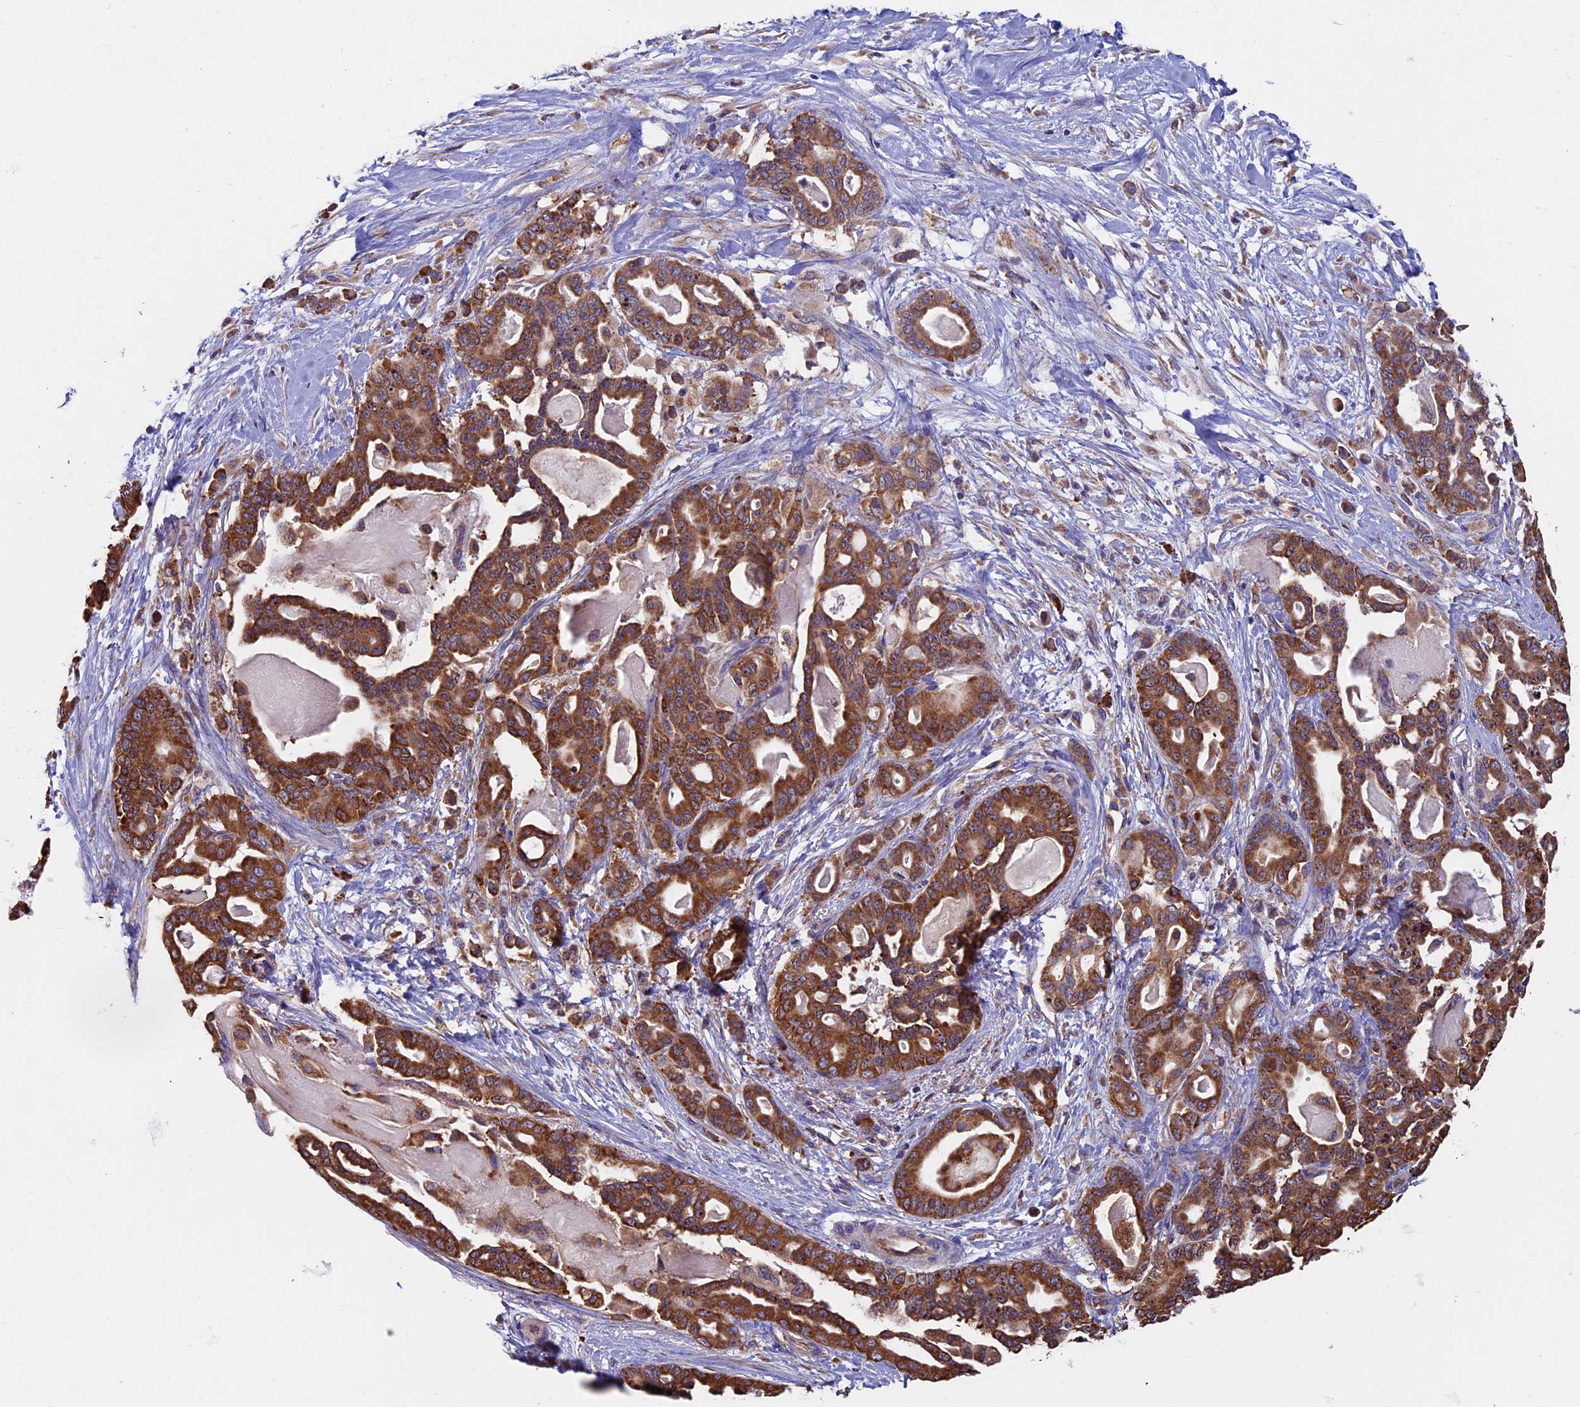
{"staining": {"intensity": "strong", "quantity": ">75%", "location": "cytoplasmic/membranous"}, "tissue": "pancreatic cancer", "cell_type": "Tumor cells", "image_type": "cancer", "snomed": [{"axis": "morphology", "description": "Adenocarcinoma, NOS"}, {"axis": "topography", "description": "Pancreas"}], "caption": "This is a photomicrograph of IHC staining of pancreatic cancer (adenocarcinoma), which shows strong staining in the cytoplasmic/membranous of tumor cells.", "gene": "BTBD3", "patient": {"sex": "male", "age": 63}}